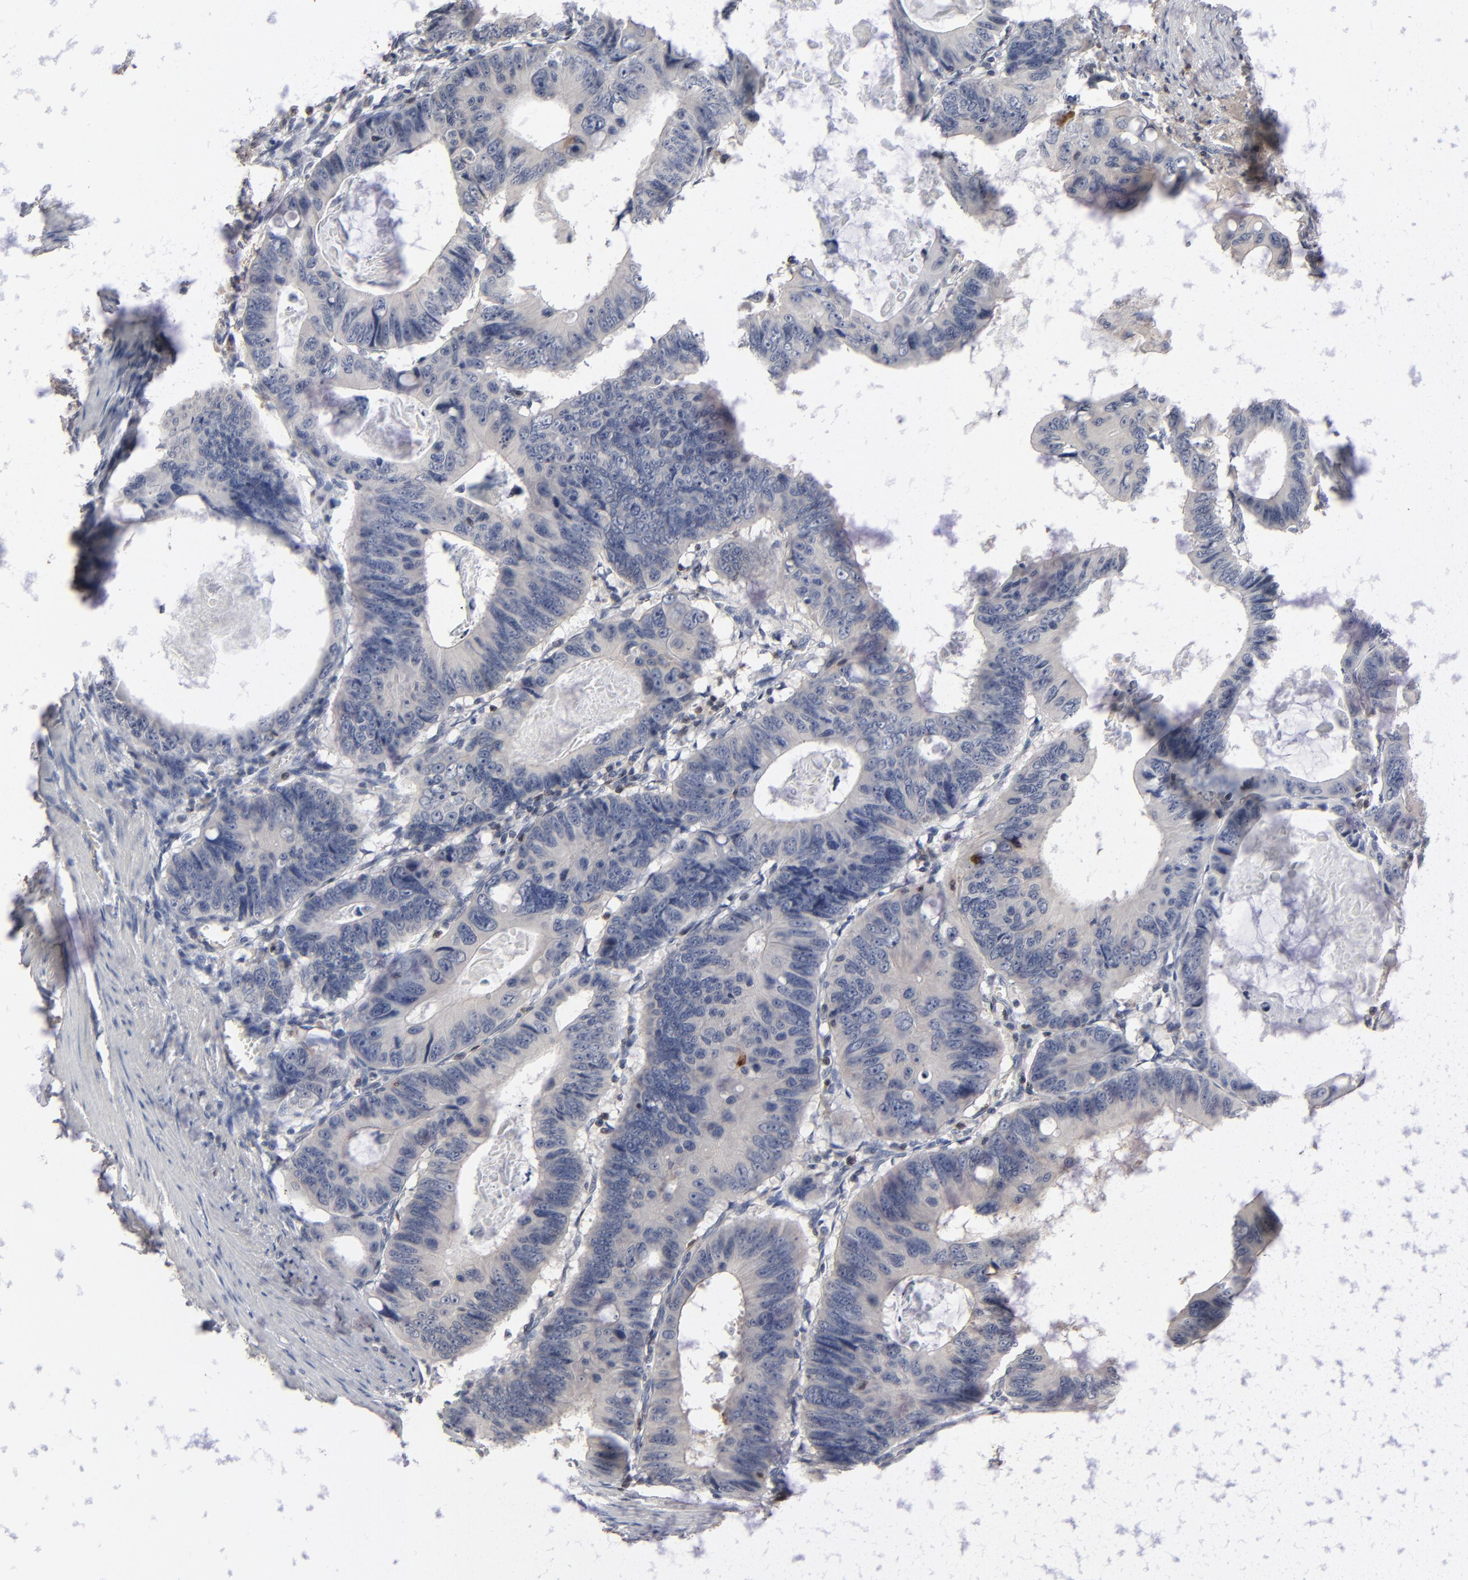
{"staining": {"intensity": "weak", "quantity": ">75%", "location": "cytoplasmic/membranous"}, "tissue": "colorectal cancer", "cell_type": "Tumor cells", "image_type": "cancer", "snomed": [{"axis": "morphology", "description": "Adenocarcinoma, NOS"}, {"axis": "topography", "description": "Colon"}], "caption": "IHC histopathology image of human adenocarcinoma (colorectal) stained for a protein (brown), which displays low levels of weak cytoplasmic/membranous expression in approximately >75% of tumor cells.", "gene": "STAT4", "patient": {"sex": "female", "age": 55}}